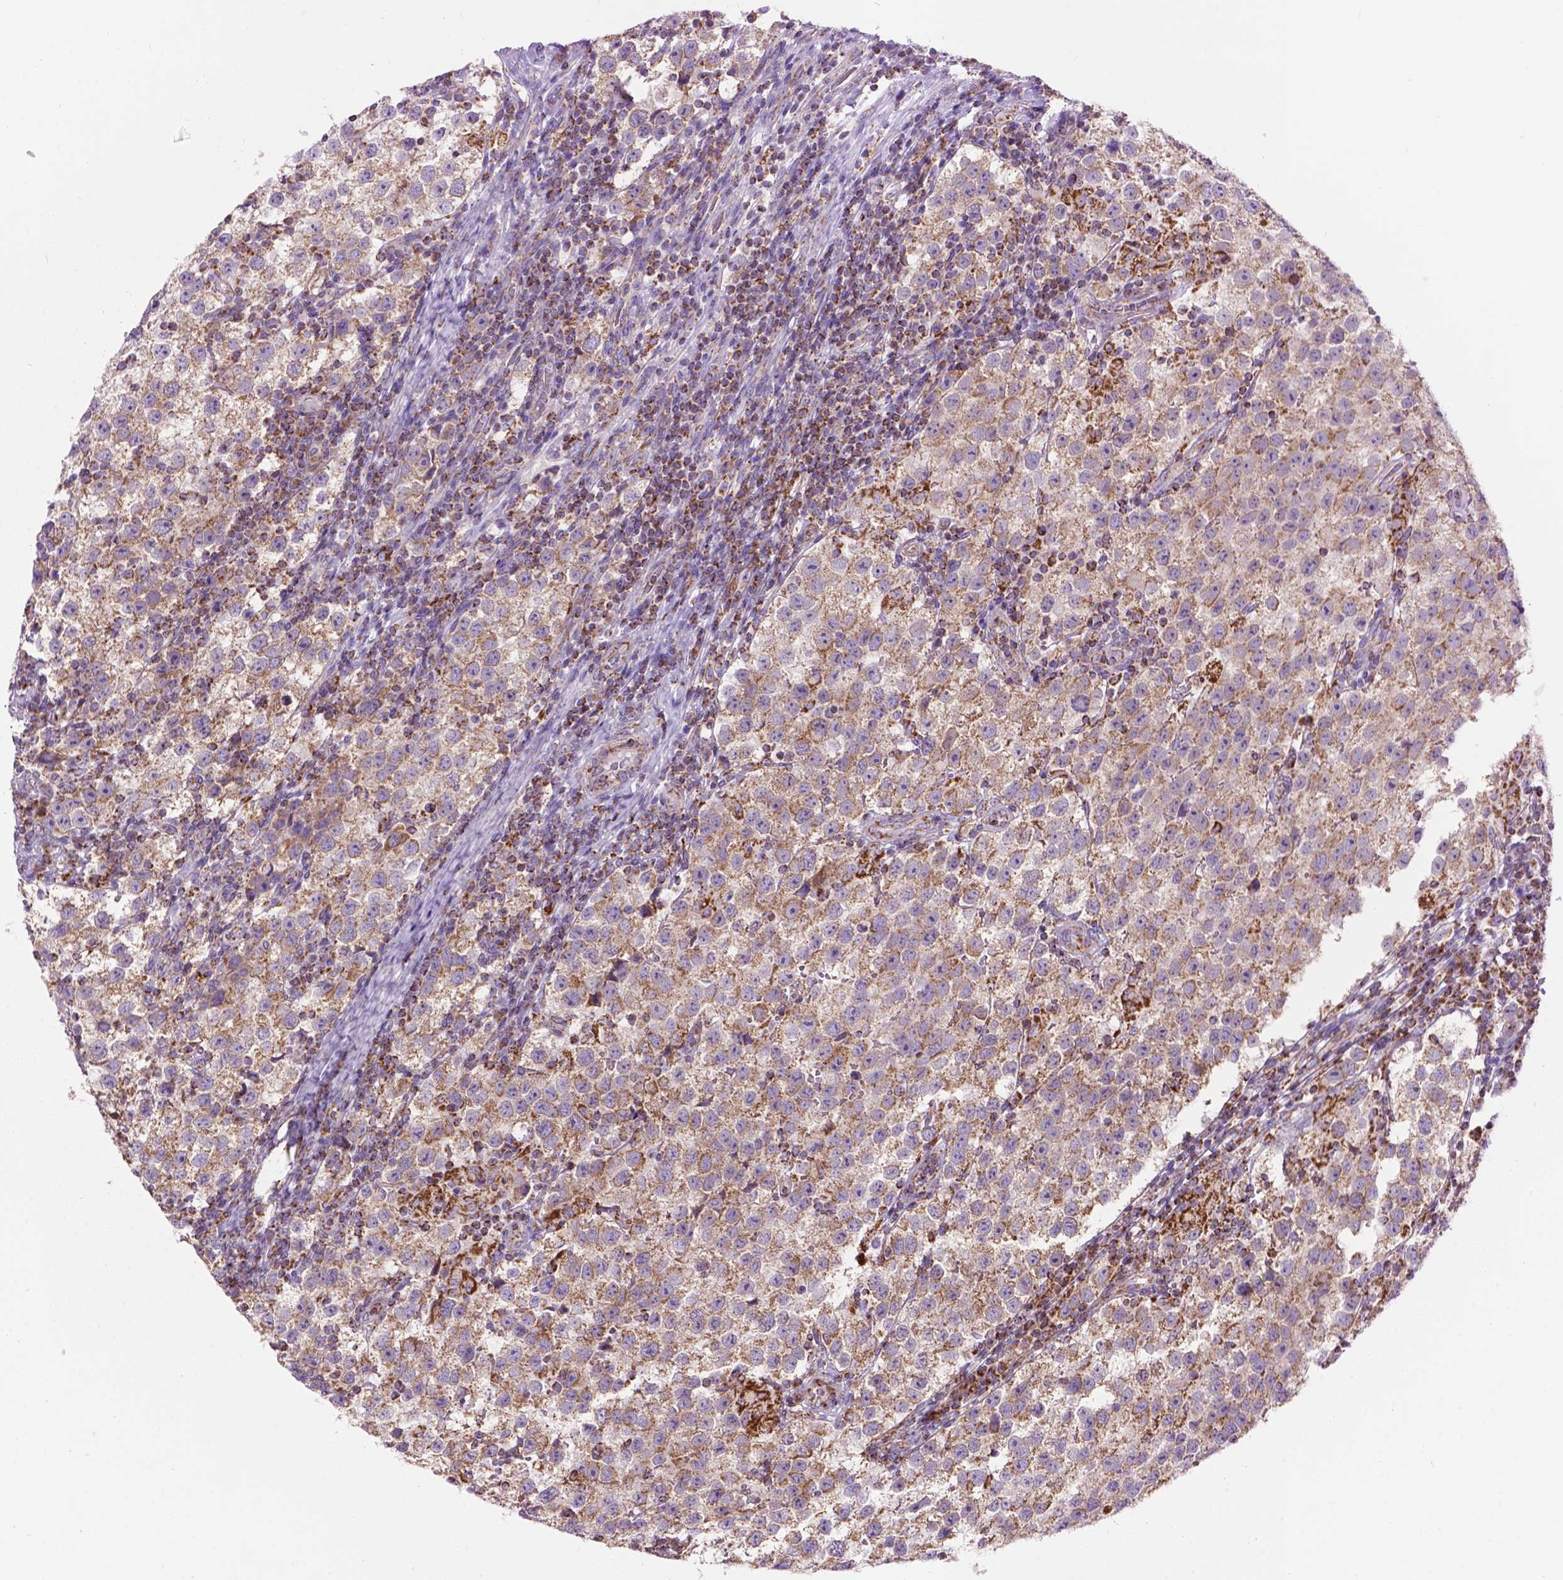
{"staining": {"intensity": "moderate", "quantity": ">75%", "location": "cytoplasmic/membranous"}, "tissue": "testis cancer", "cell_type": "Tumor cells", "image_type": "cancer", "snomed": [{"axis": "morphology", "description": "Seminoma, NOS"}, {"axis": "topography", "description": "Testis"}], "caption": "This photomicrograph shows testis cancer stained with IHC to label a protein in brown. The cytoplasmic/membranous of tumor cells show moderate positivity for the protein. Nuclei are counter-stained blue.", "gene": "PYCR3", "patient": {"sex": "male", "age": 37}}